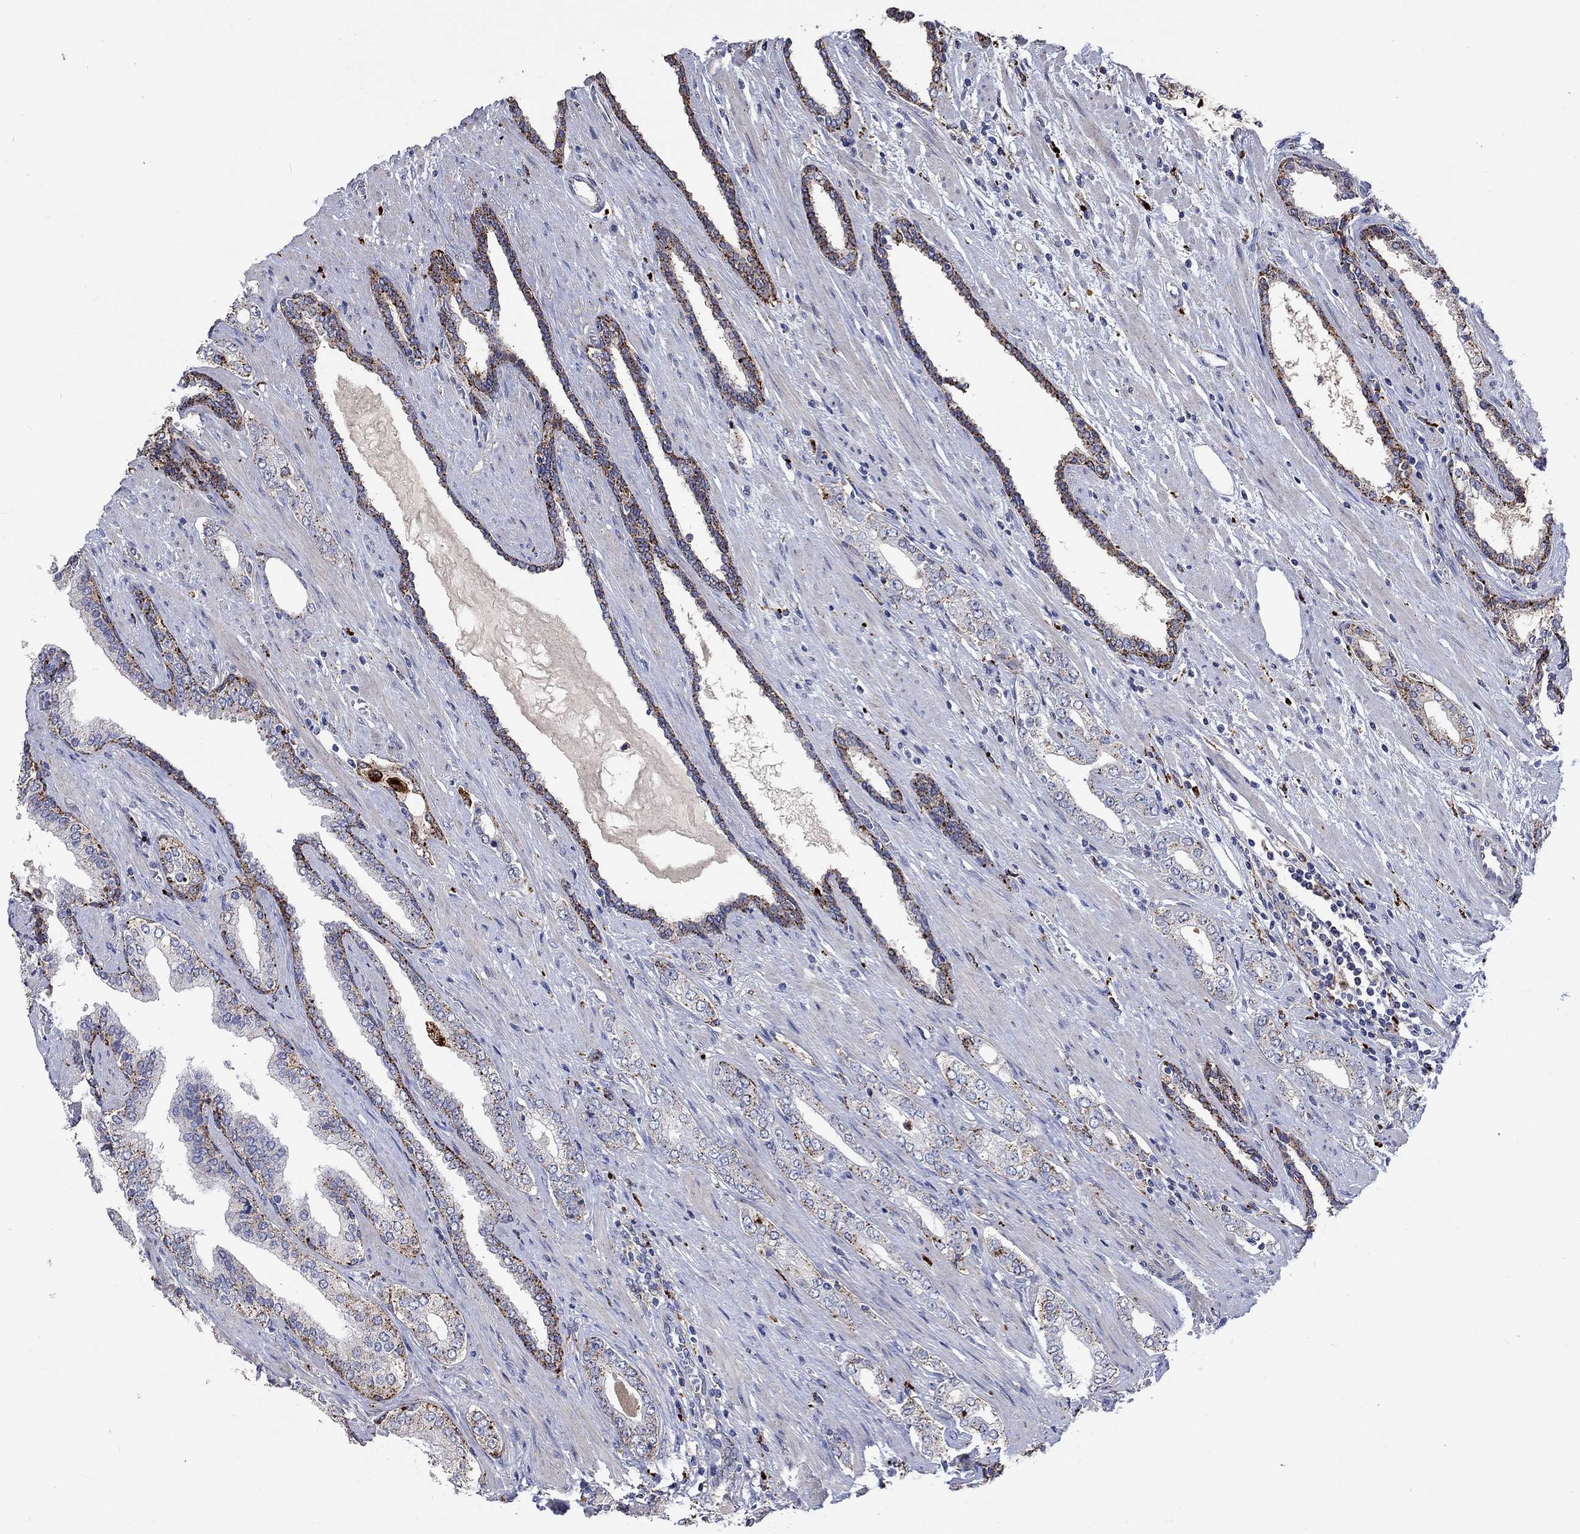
{"staining": {"intensity": "strong", "quantity": "25%-75%", "location": "cytoplasmic/membranous"}, "tissue": "prostate cancer", "cell_type": "Tumor cells", "image_type": "cancer", "snomed": [{"axis": "morphology", "description": "Adenocarcinoma, Low grade"}, {"axis": "topography", "description": "Prostate and seminal vesicle, NOS"}], "caption": "Prostate cancer (adenocarcinoma (low-grade)) was stained to show a protein in brown. There is high levels of strong cytoplasmic/membranous expression in approximately 25%-75% of tumor cells. Immunohistochemistry stains the protein in brown and the nuclei are stained blue.", "gene": "CTSB", "patient": {"sex": "male", "age": 61}}